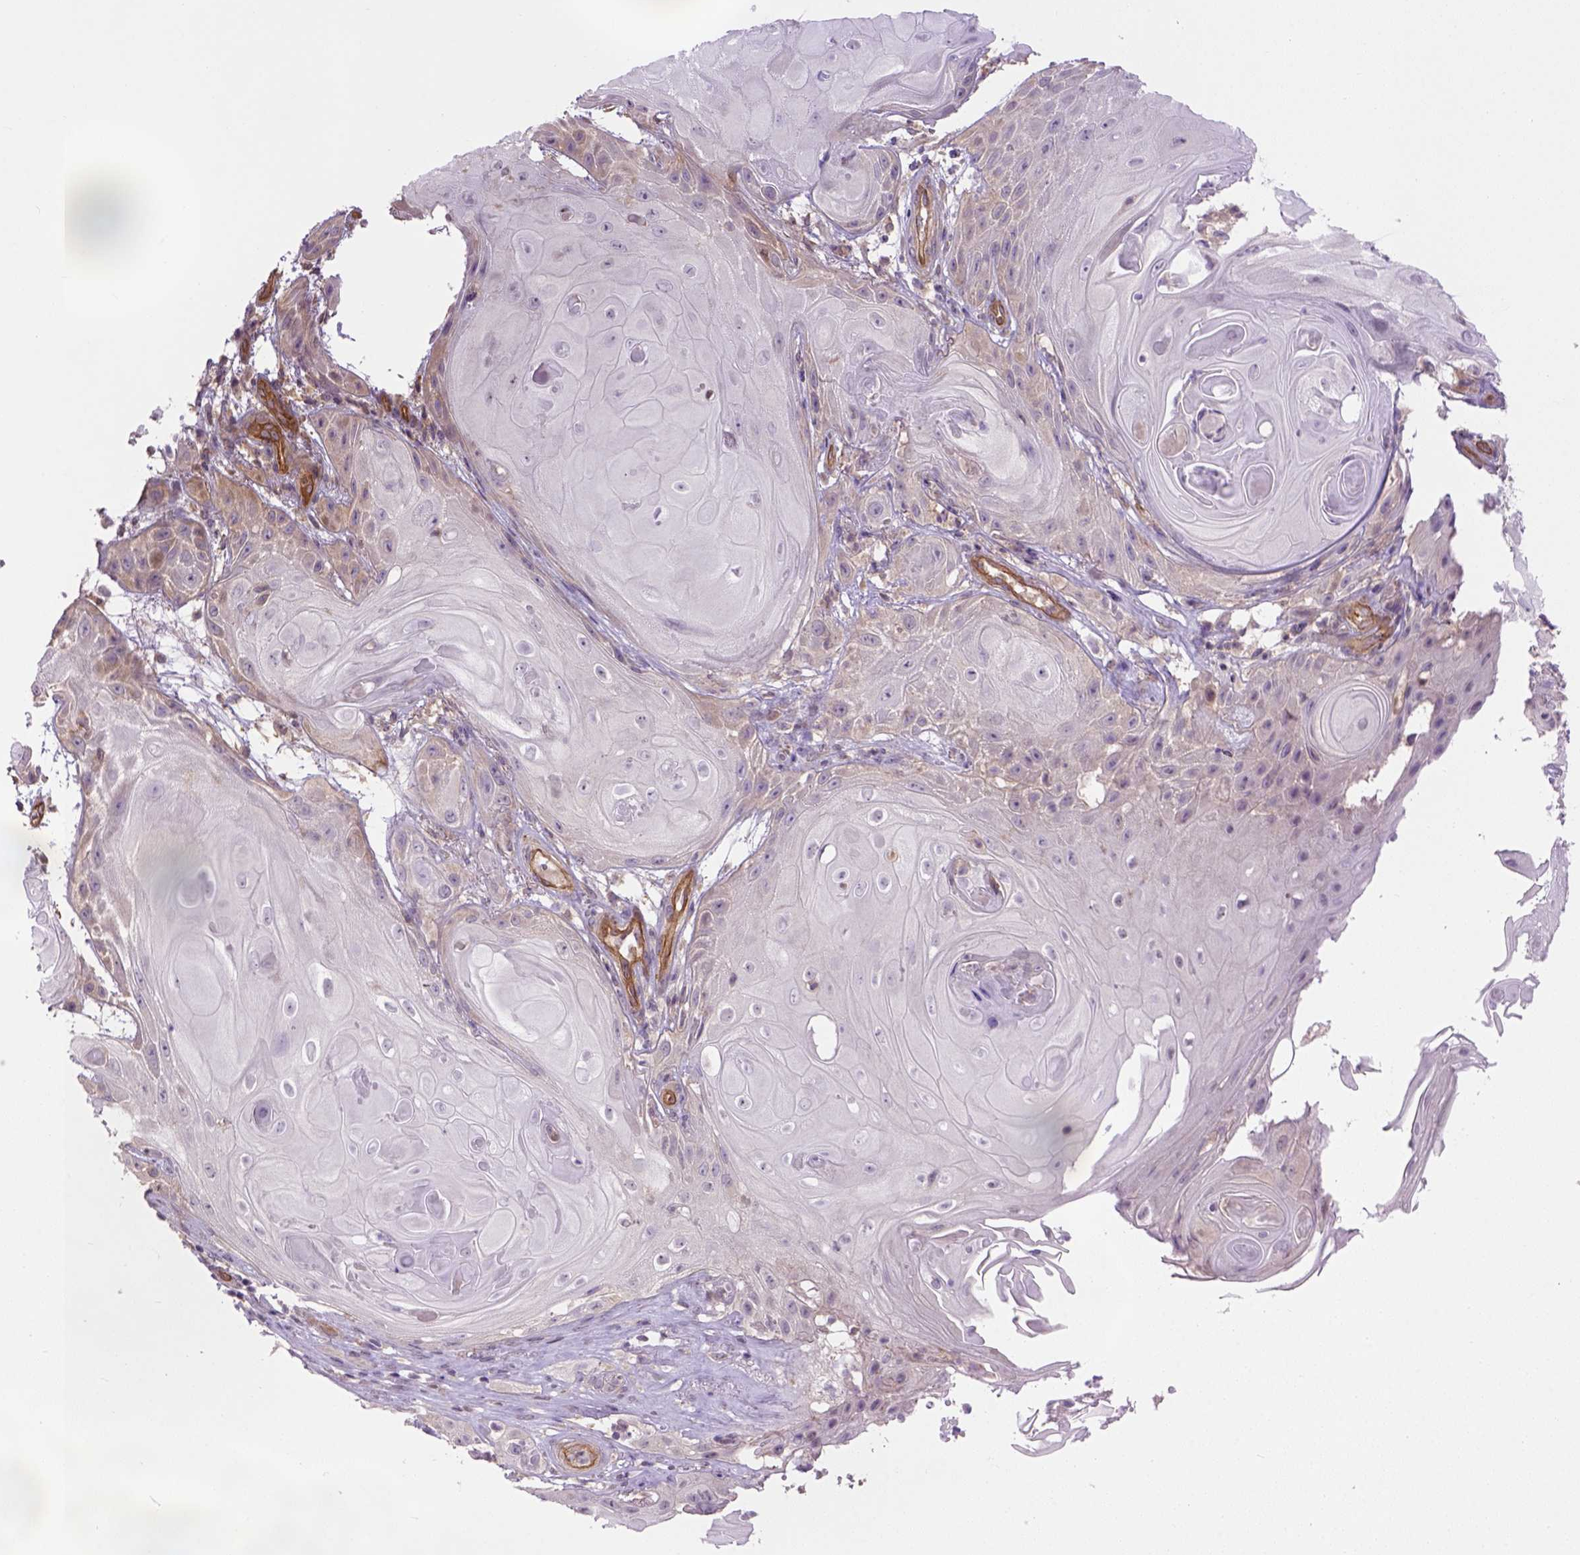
{"staining": {"intensity": "negative", "quantity": "none", "location": "none"}, "tissue": "skin cancer", "cell_type": "Tumor cells", "image_type": "cancer", "snomed": [{"axis": "morphology", "description": "Squamous cell carcinoma, NOS"}, {"axis": "topography", "description": "Skin"}], "caption": "Skin squamous cell carcinoma was stained to show a protein in brown. There is no significant positivity in tumor cells. Nuclei are stained in blue.", "gene": "CASKIN2", "patient": {"sex": "male", "age": 62}}